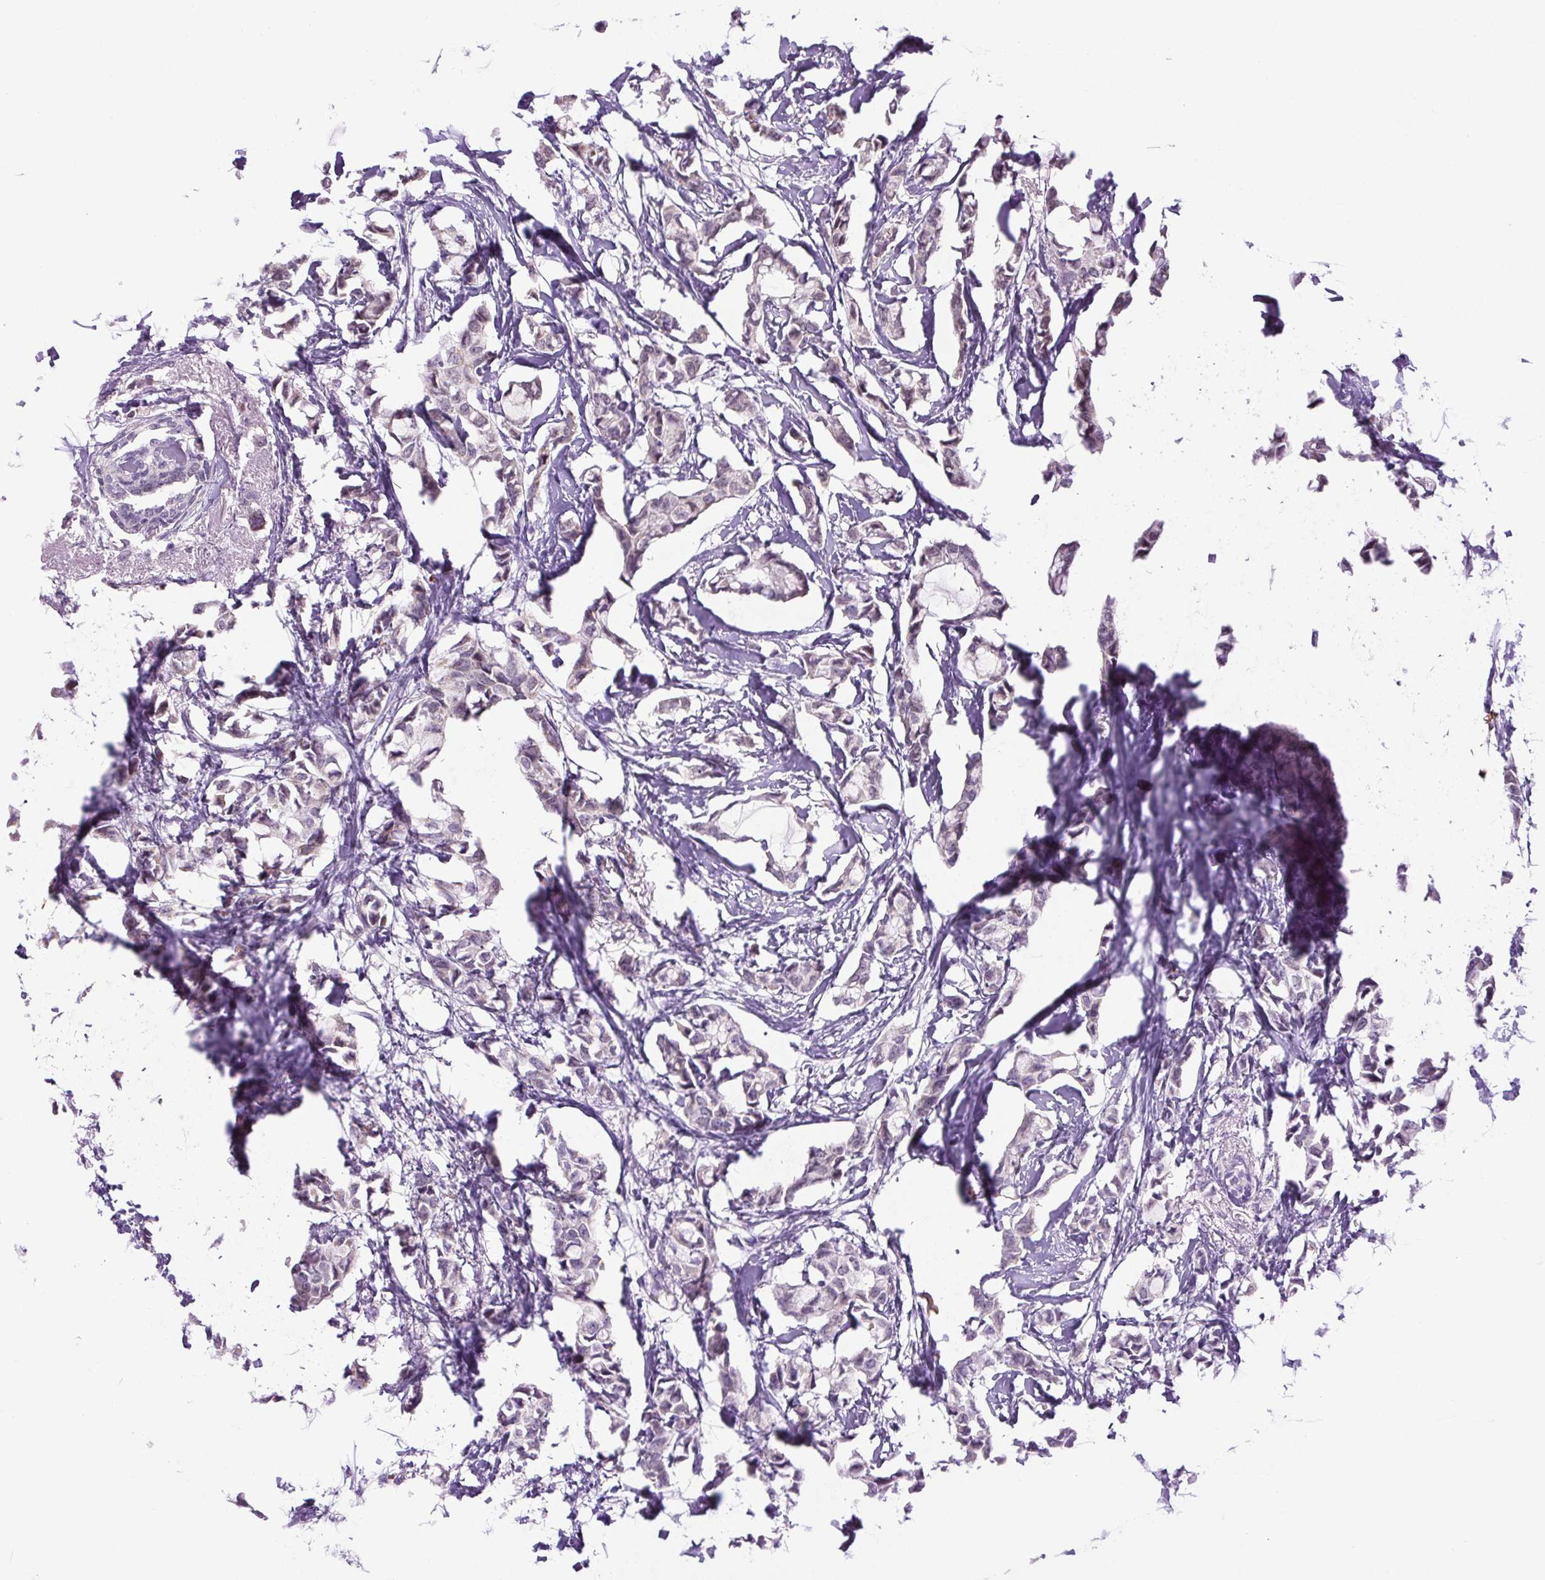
{"staining": {"intensity": "weak", "quantity": "<25%", "location": "nuclear"}, "tissue": "breast cancer", "cell_type": "Tumor cells", "image_type": "cancer", "snomed": [{"axis": "morphology", "description": "Duct carcinoma"}, {"axis": "topography", "description": "Breast"}], "caption": "Tumor cells show no significant protein expression in breast intraductal carcinoma. The staining was performed using DAB (3,3'-diaminobenzidine) to visualize the protein expression in brown, while the nuclei were stained in blue with hematoxylin (Magnification: 20x).", "gene": "SCO2", "patient": {"sex": "female", "age": 73}}